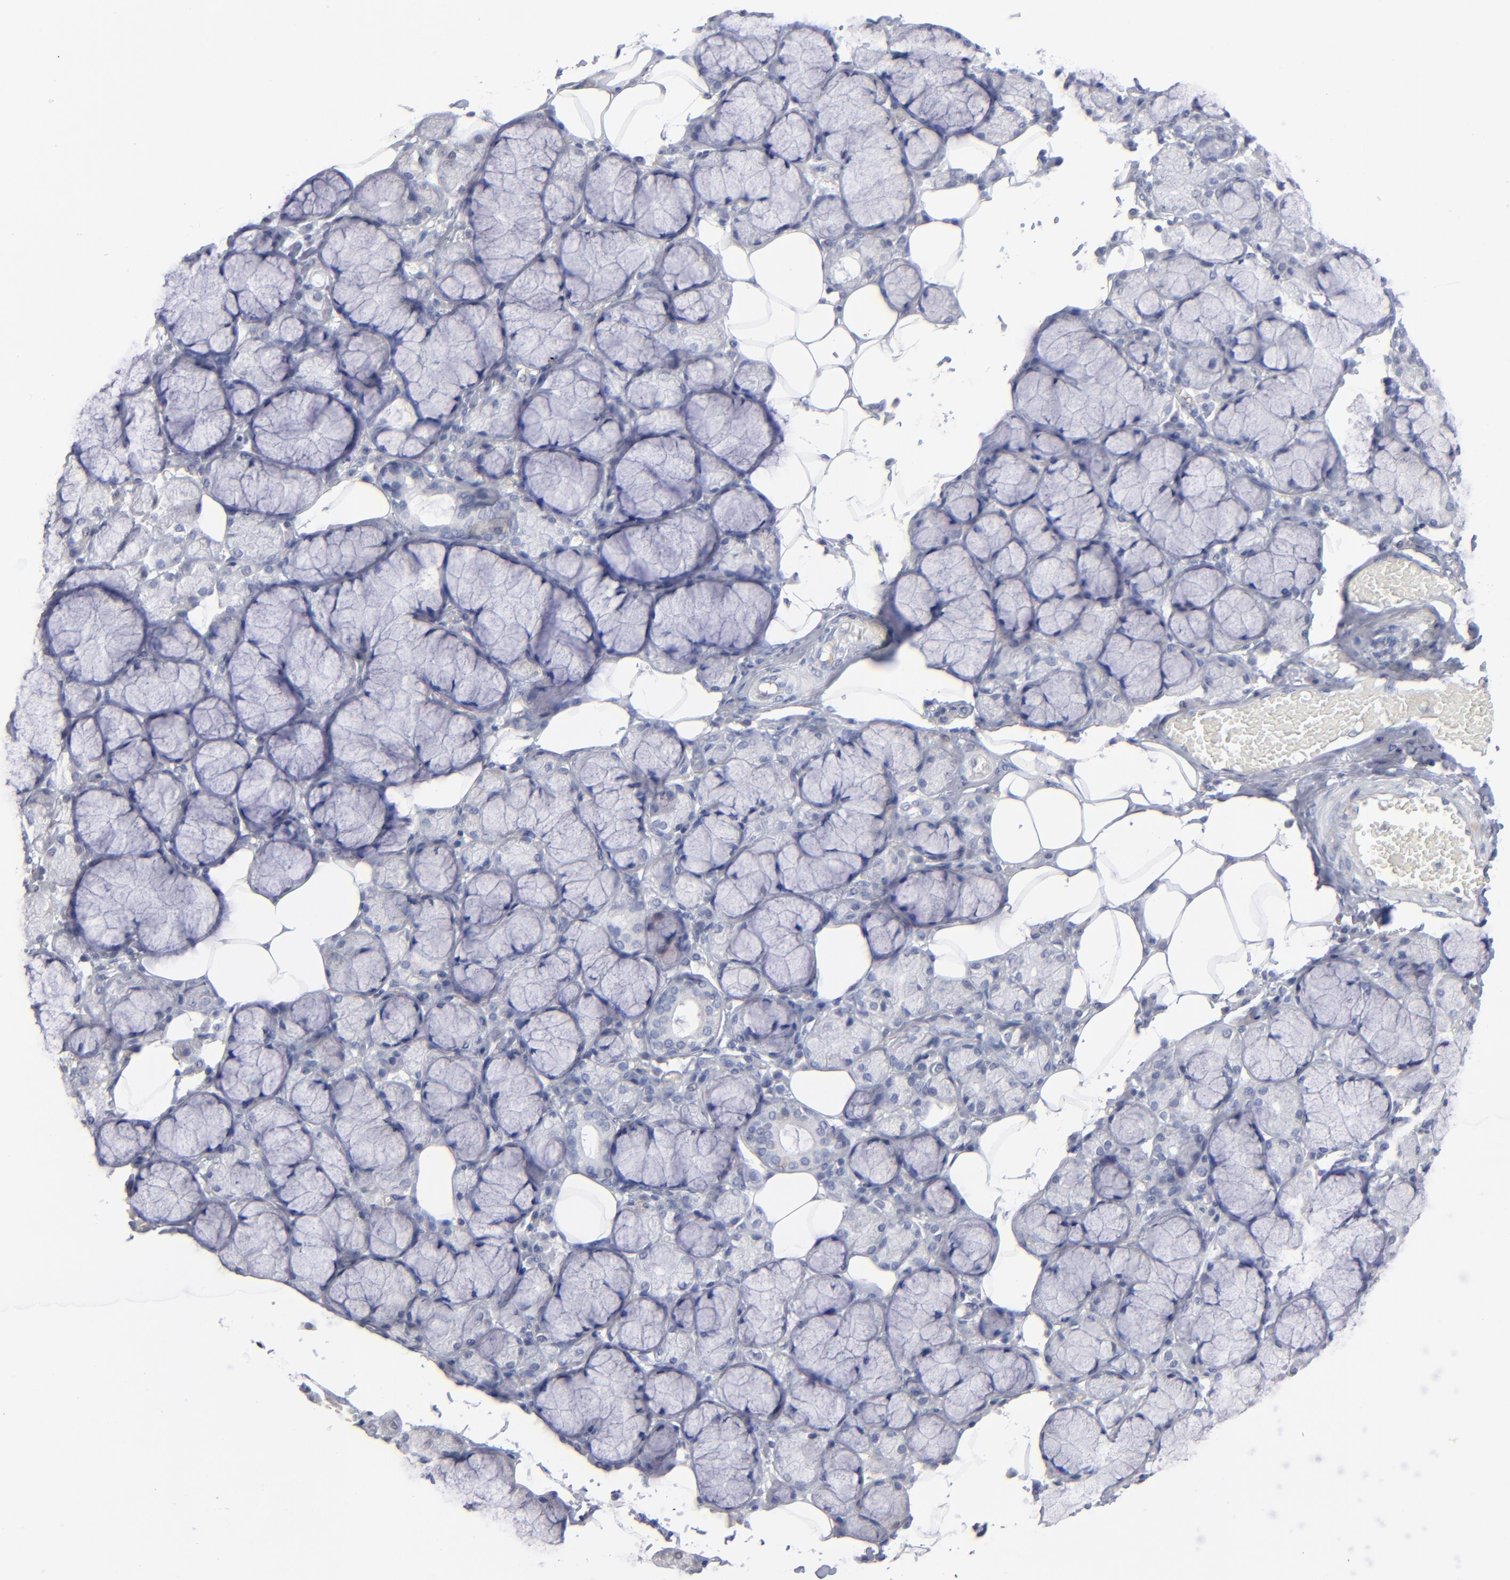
{"staining": {"intensity": "negative", "quantity": "none", "location": "none"}, "tissue": "salivary gland", "cell_type": "Glandular cells", "image_type": "normal", "snomed": [{"axis": "morphology", "description": "Normal tissue, NOS"}, {"axis": "topography", "description": "Skeletal muscle"}, {"axis": "topography", "description": "Oral tissue"}, {"axis": "topography", "description": "Salivary gland"}, {"axis": "topography", "description": "Peripheral nerve tissue"}], "caption": "IHC image of benign salivary gland: salivary gland stained with DAB exhibits no significant protein staining in glandular cells.", "gene": "RPH3A", "patient": {"sex": "male", "age": 54}}